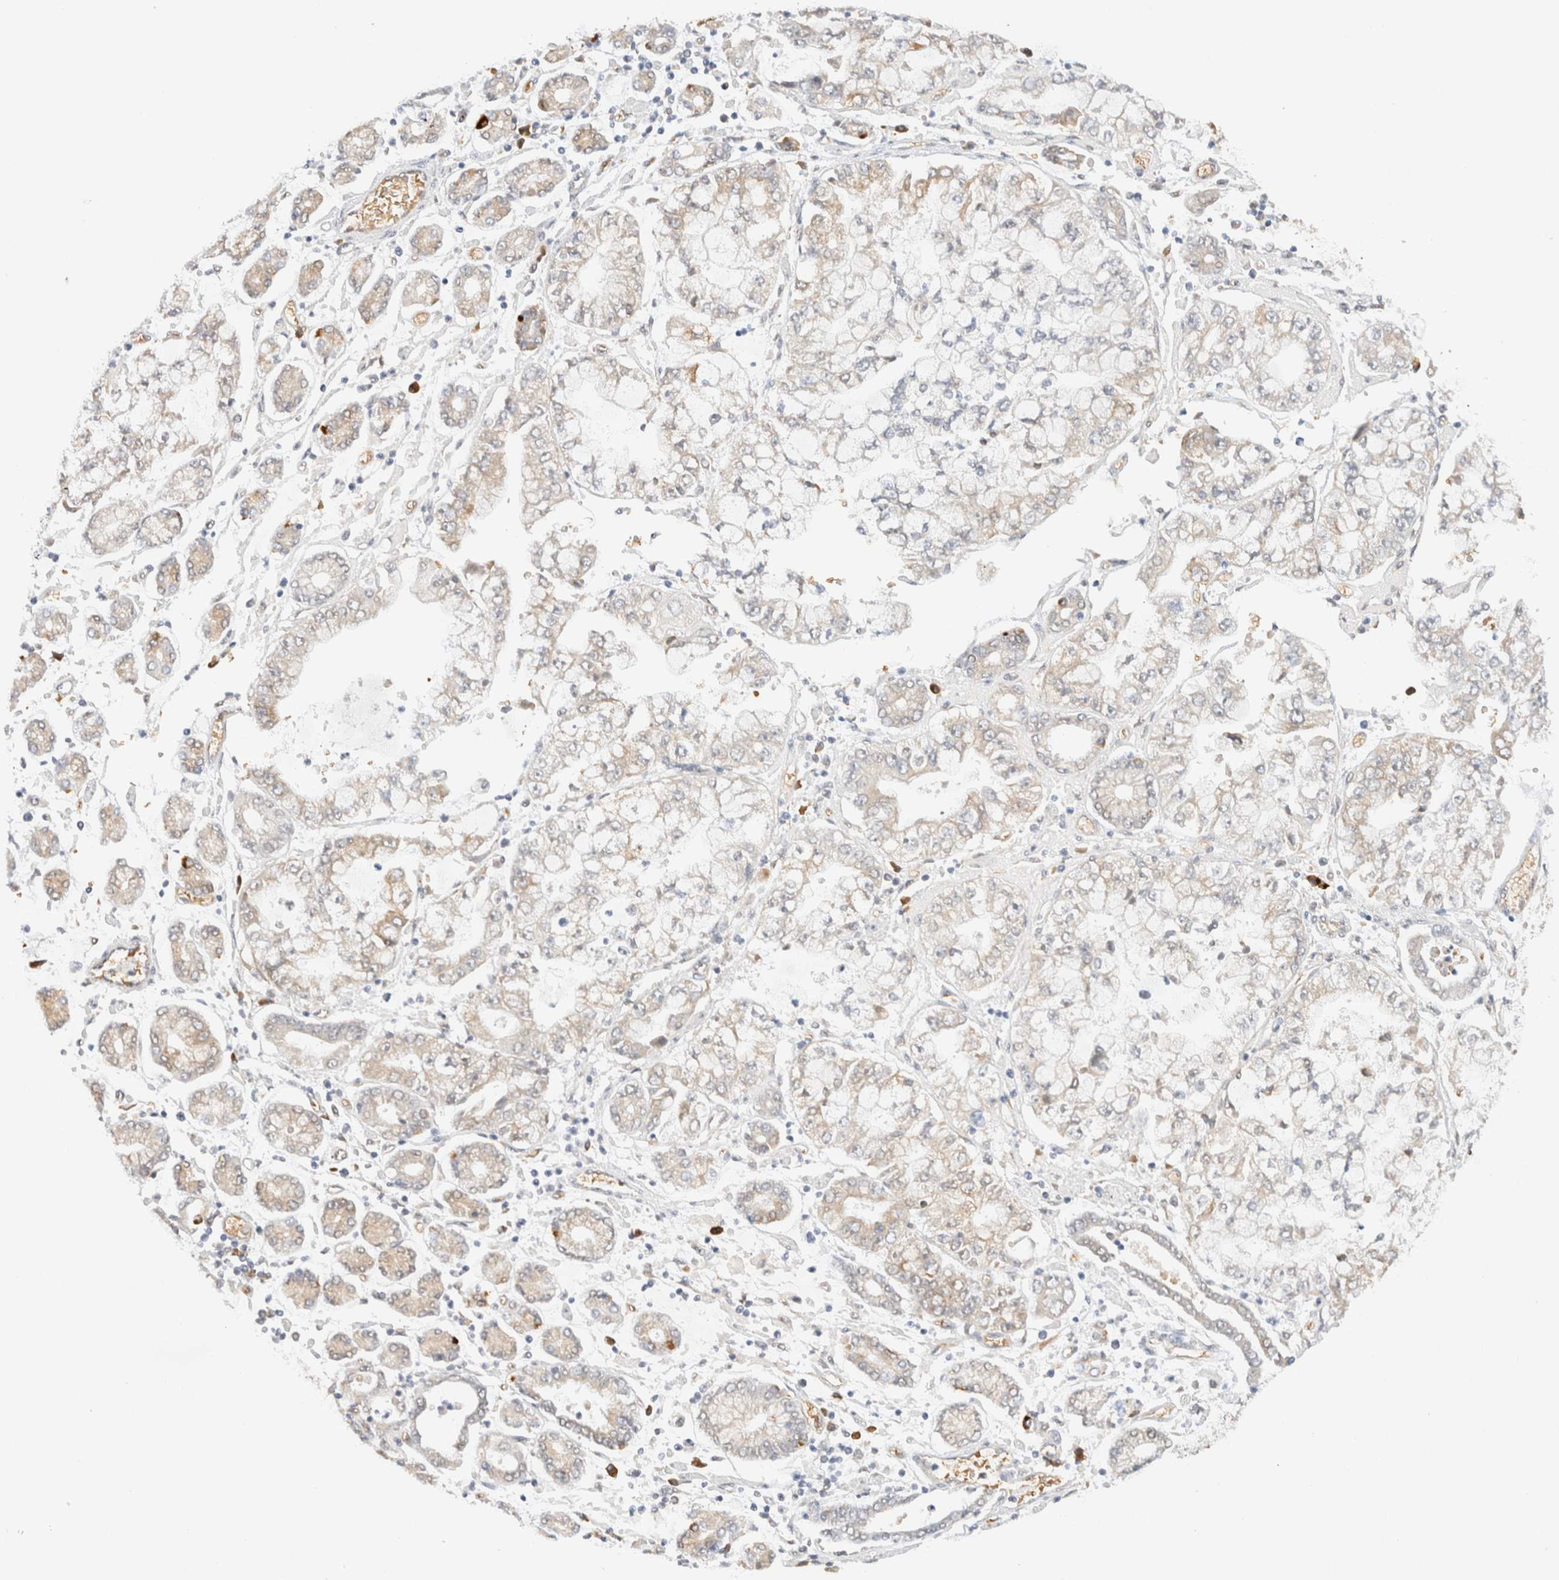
{"staining": {"intensity": "weak", "quantity": "25%-75%", "location": "cytoplasmic/membranous"}, "tissue": "stomach cancer", "cell_type": "Tumor cells", "image_type": "cancer", "snomed": [{"axis": "morphology", "description": "Adenocarcinoma, NOS"}, {"axis": "topography", "description": "Stomach"}], "caption": "Immunohistochemical staining of human adenocarcinoma (stomach) shows low levels of weak cytoplasmic/membranous protein positivity in about 25%-75% of tumor cells.", "gene": "SYVN1", "patient": {"sex": "male", "age": 76}}